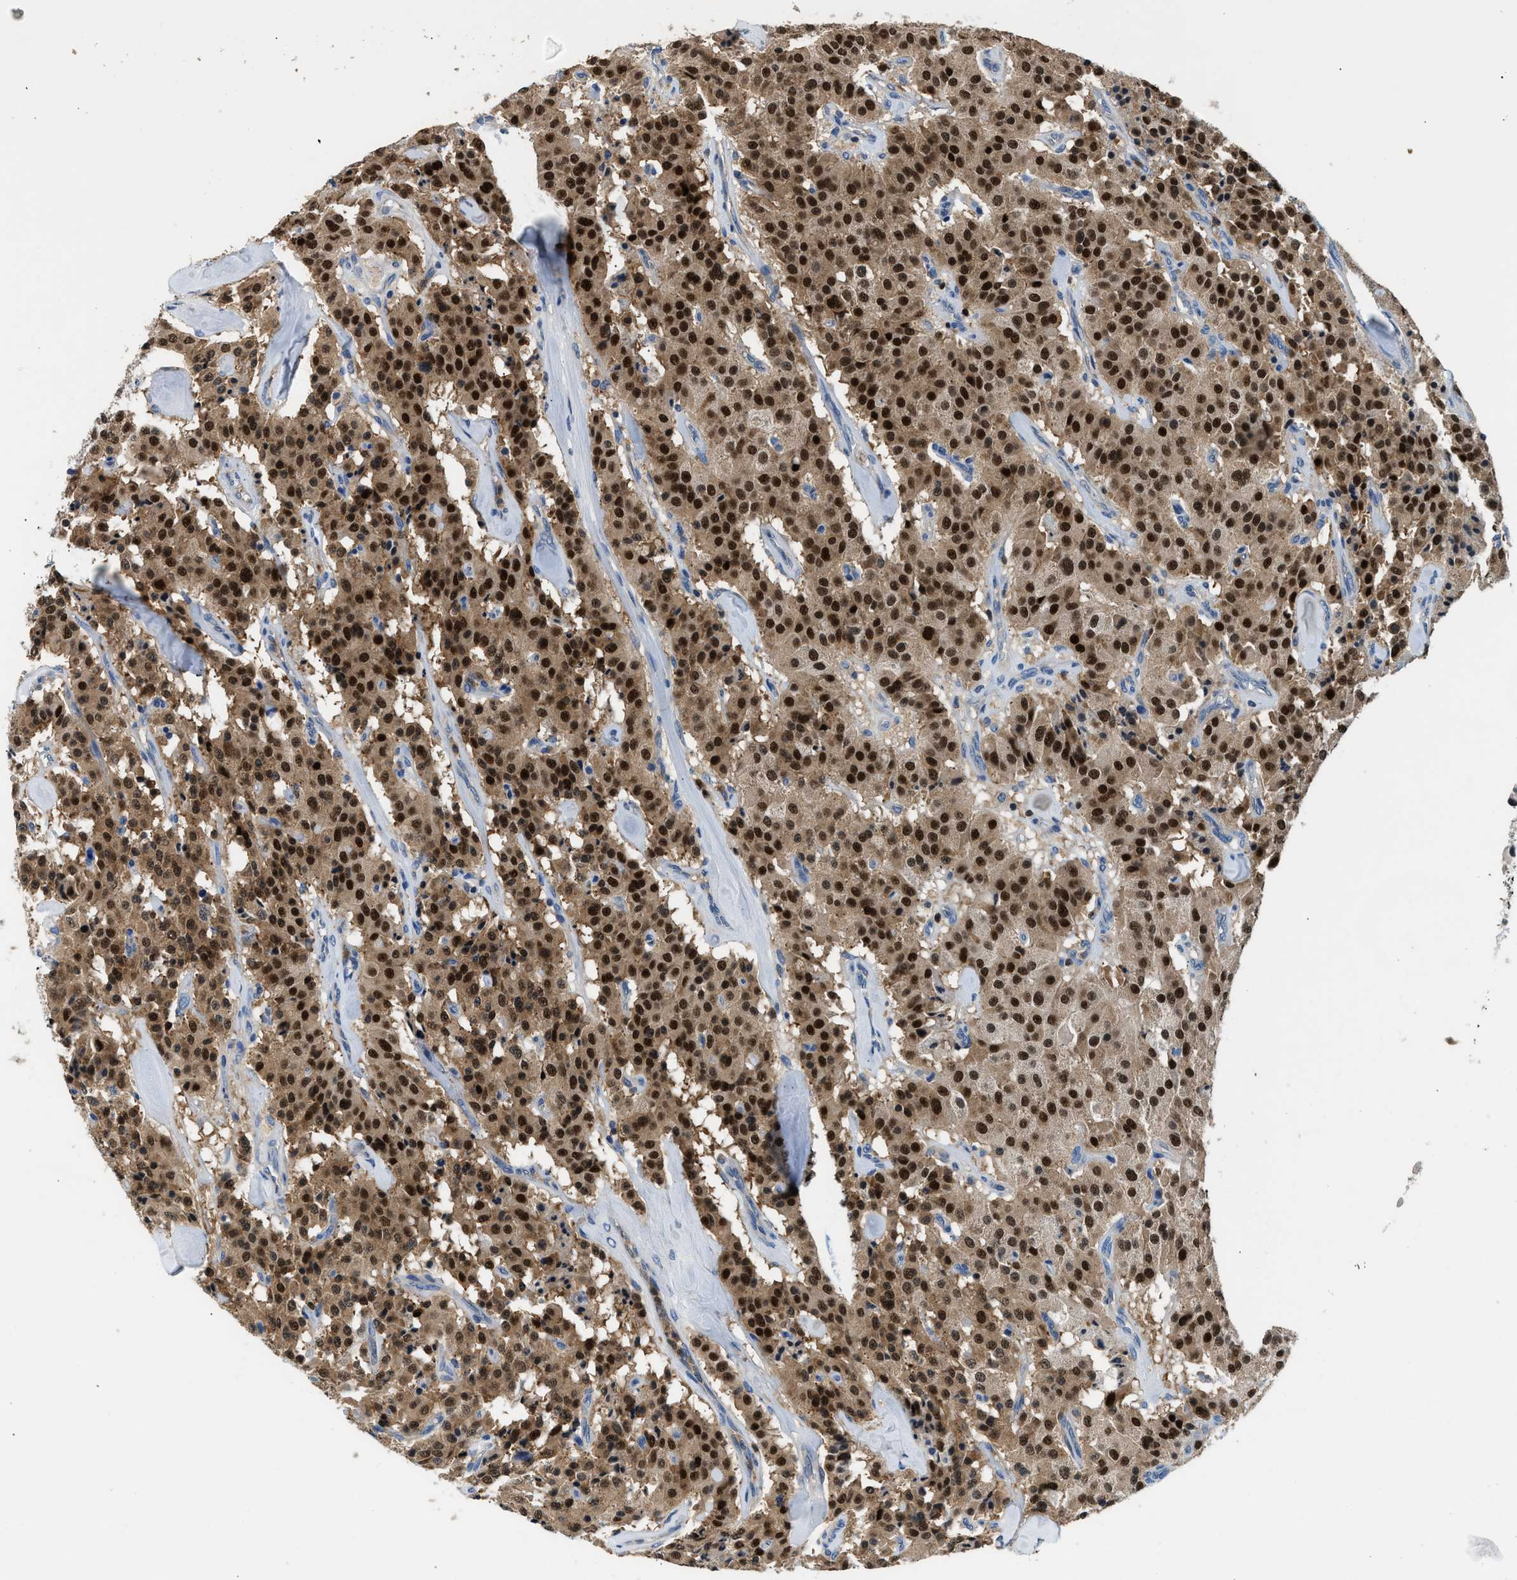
{"staining": {"intensity": "strong", "quantity": ">75%", "location": "cytoplasmic/membranous,nuclear"}, "tissue": "carcinoid", "cell_type": "Tumor cells", "image_type": "cancer", "snomed": [{"axis": "morphology", "description": "Carcinoid, malignant, NOS"}, {"axis": "topography", "description": "Lung"}], "caption": "Protein expression analysis of carcinoid reveals strong cytoplasmic/membranous and nuclear expression in approximately >75% of tumor cells.", "gene": "TOX", "patient": {"sex": "male", "age": 30}}